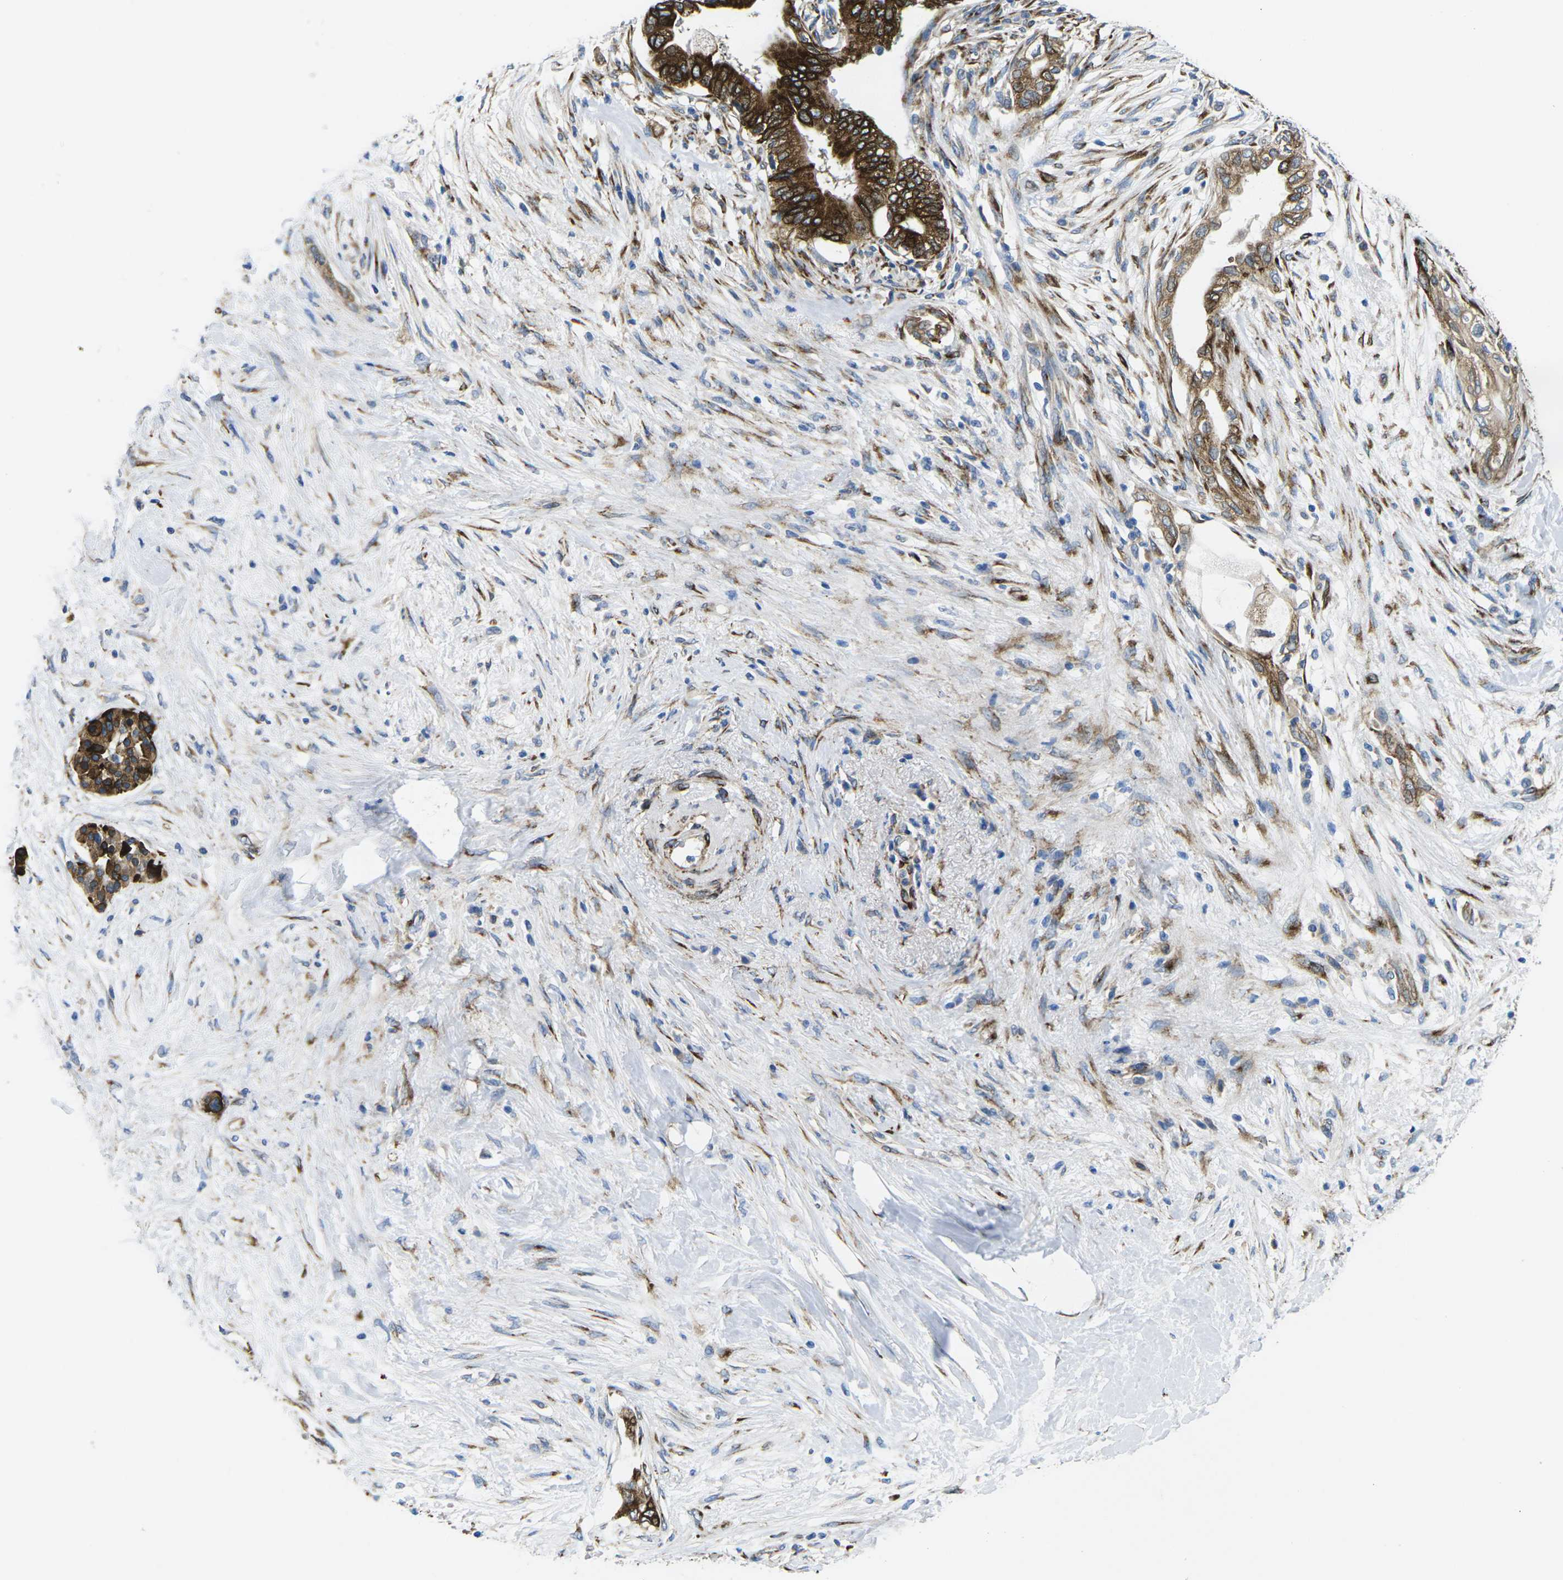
{"staining": {"intensity": "strong", "quantity": ">75%", "location": "cytoplasmic/membranous,nuclear"}, "tissue": "pancreatic cancer", "cell_type": "Tumor cells", "image_type": "cancer", "snomed": [{"axis": "morphology", "description": "Normal tissue, NOS"}, {"axis": "morphology", "description": "Adenocarcinoma, NOS"}, {"axis": "topography", "description": "Pancreas"}, {"axis": "topography", "description": "Duodenum"}], "caption": "Tumor cells exhibit strong cytoplasmic/membranous and nuclear positivity in about >75% of cells in pancreatic adenocarcinoma.", "gene": "PDZD8", "patient": {"sex": "female", "age": 60}}